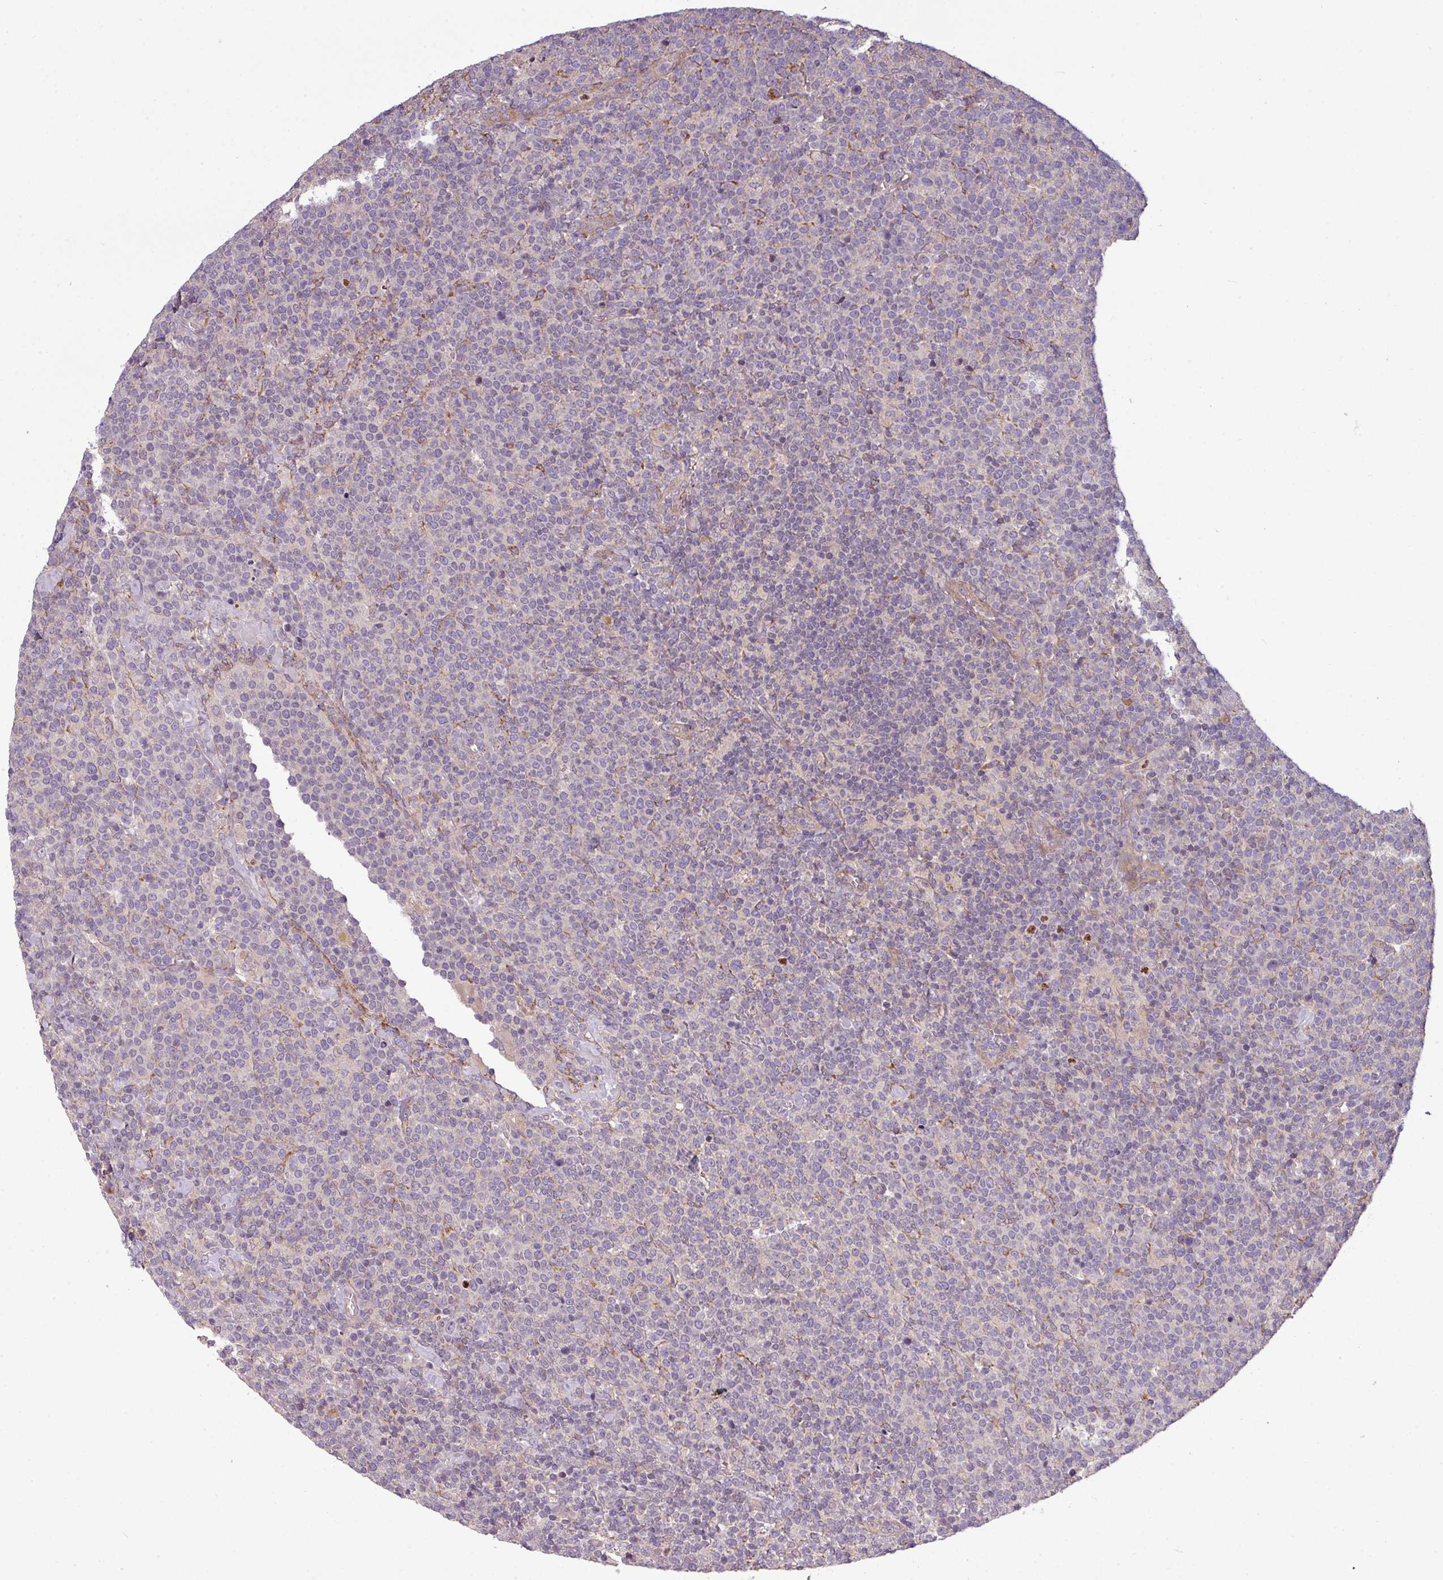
{"staining": {"intensity": "negative", "quantity": "none", "location": "none"}, "tissue": "lymphoma", "cell_type": "Tumor cells", "image_type": "cancer", "snomed": [{"axis": "morphology", "description": "Malignant lymphoma, non-Hodgkin's type, High grade"}, {"axis": "topography", "description": "Lymph node"}], "caption": "Immunohistochemistry of human high-grade malignant lymphoma, non-Hodgkin's type shows no positivity in tumor cells.", "gene": "PAPLN", "patient": {"sex": "male", "age": 61}}